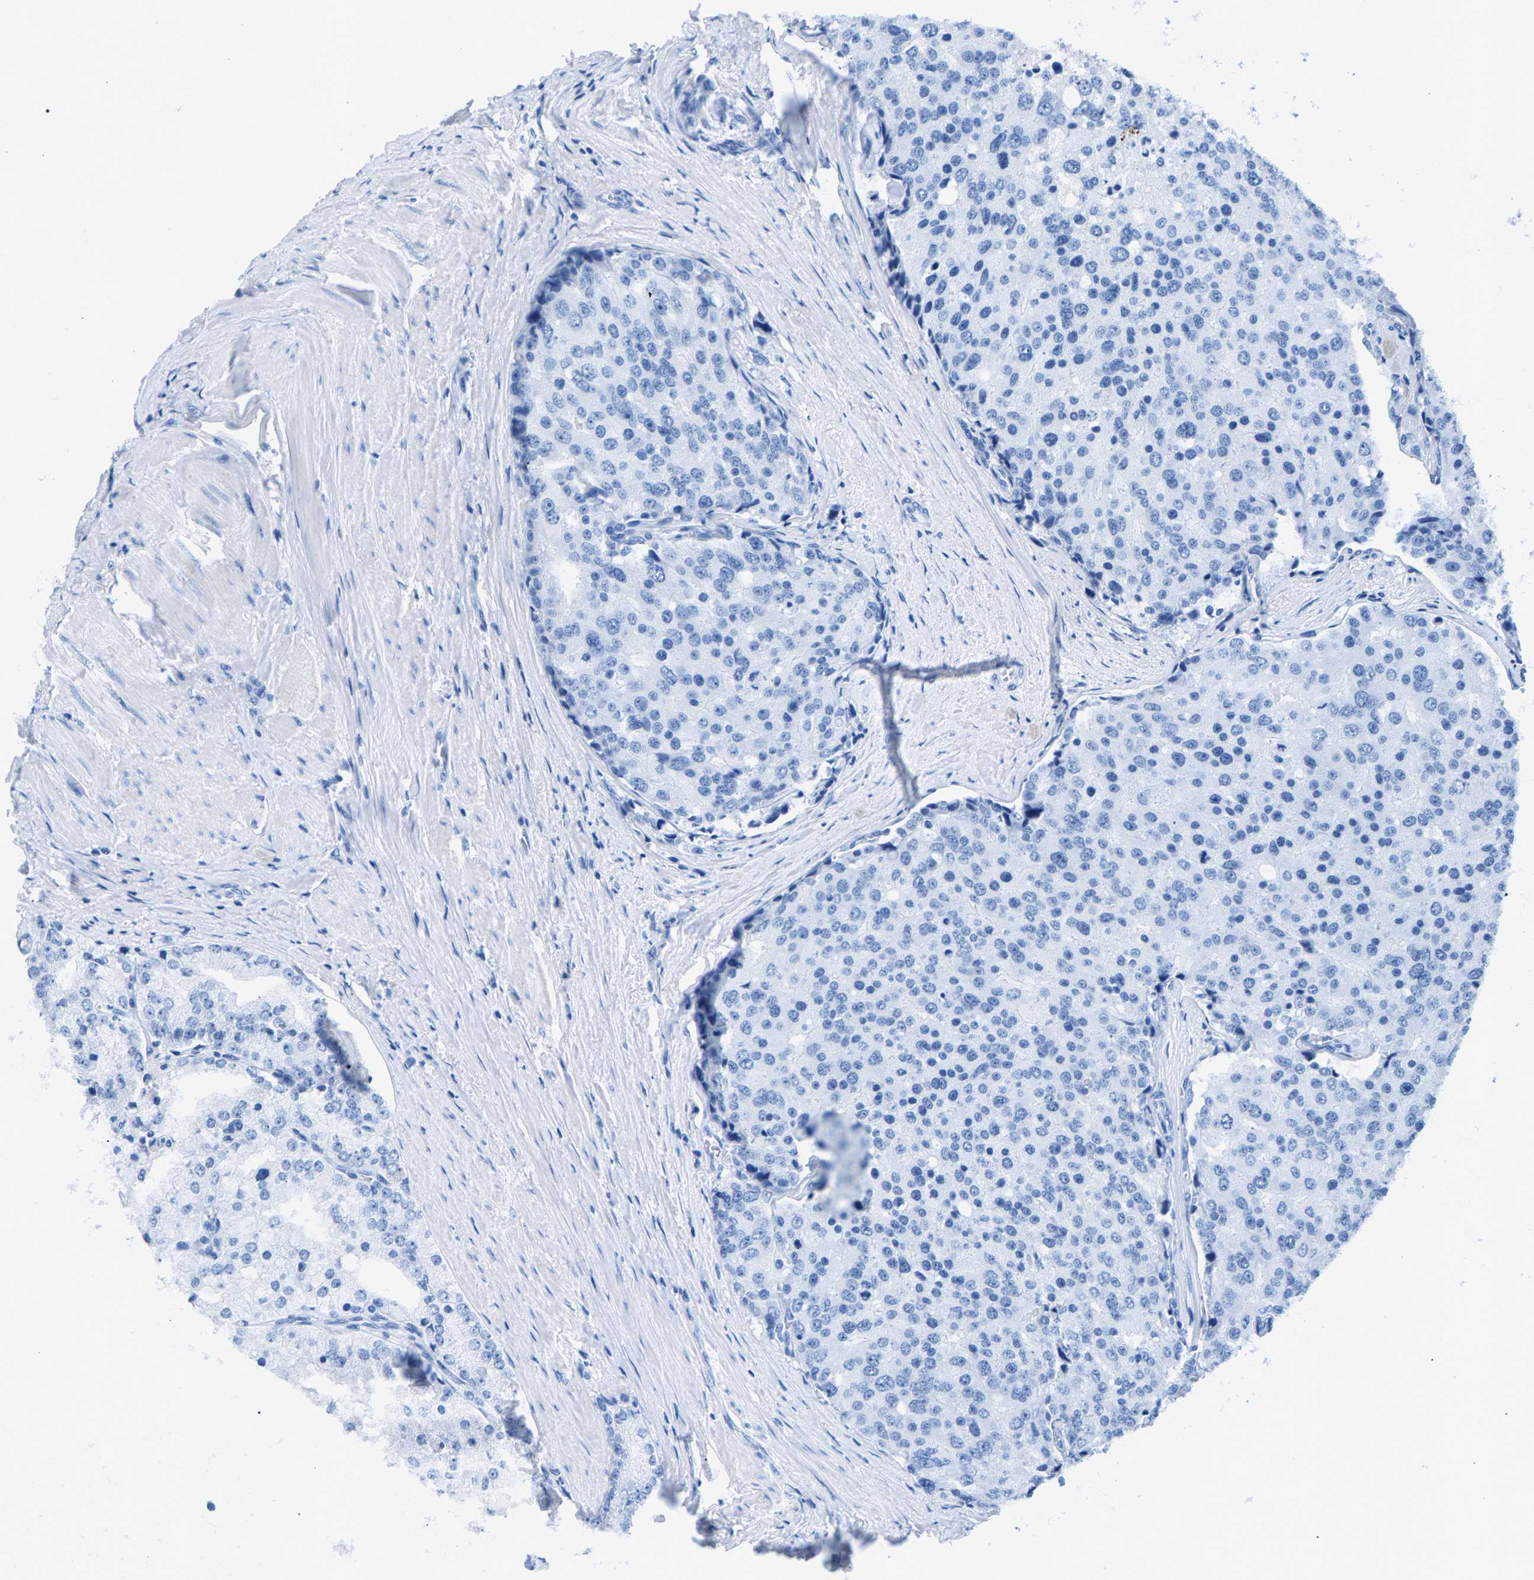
{"staining": {"intensity": "negative", "quantity": "none", "location": "none"}, "tissue": "prostate cancer", "cell_type": "Tumor cells", "image_type": "cancer", "snomed": [{"axis": "morphology", "description": "Adenocarcinoma, High grade"}, {"axis": "topography", "description": "Prostate"}], "caption": "High power microscopy histopathology image of an immunohistochemistry (IHC) photomicrograph of prostate cancer (adenocarcinoma (high-grade)), revealing no significant positivity in tumor cells.", "gene": "CPS1", "patient": {"sex": "male", "age": 50}}